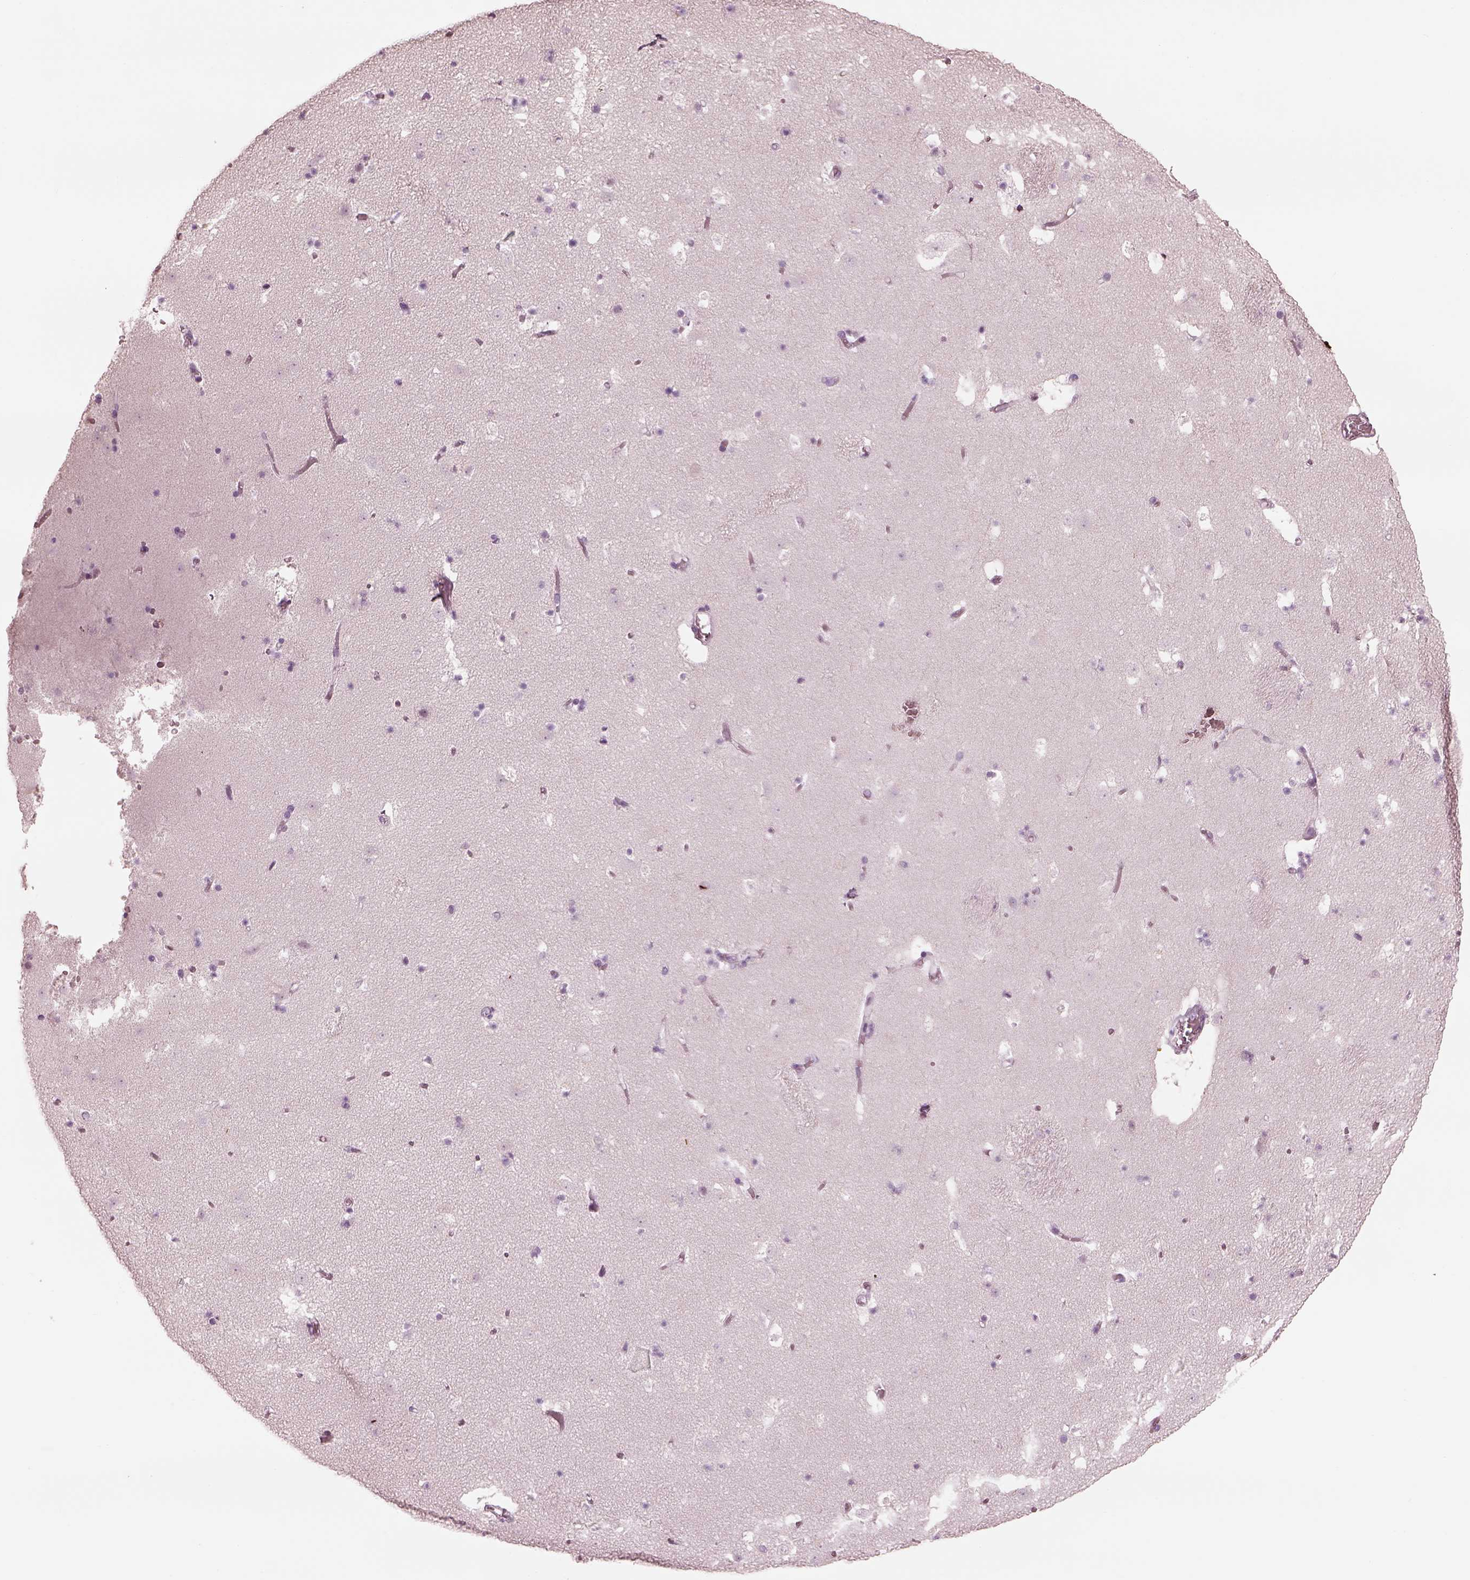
{"staining": {"intensity": "negative", "quantity": "none", "location": "none"}, "tissue": "caudate", "cell_type": "Glial cells", "image_type": "normal", "snomed": [{"axis": "morphology", "description": "Normal tissue, NOS"}, {"axis": "topography", "description": "Lateral ventricle wall"}], "caption": "Histopathology image shows no significant protein staining in glial cells of normal caudate.", "gene": "RSPH9", "patient": {"sex": "female", "age": 42}}